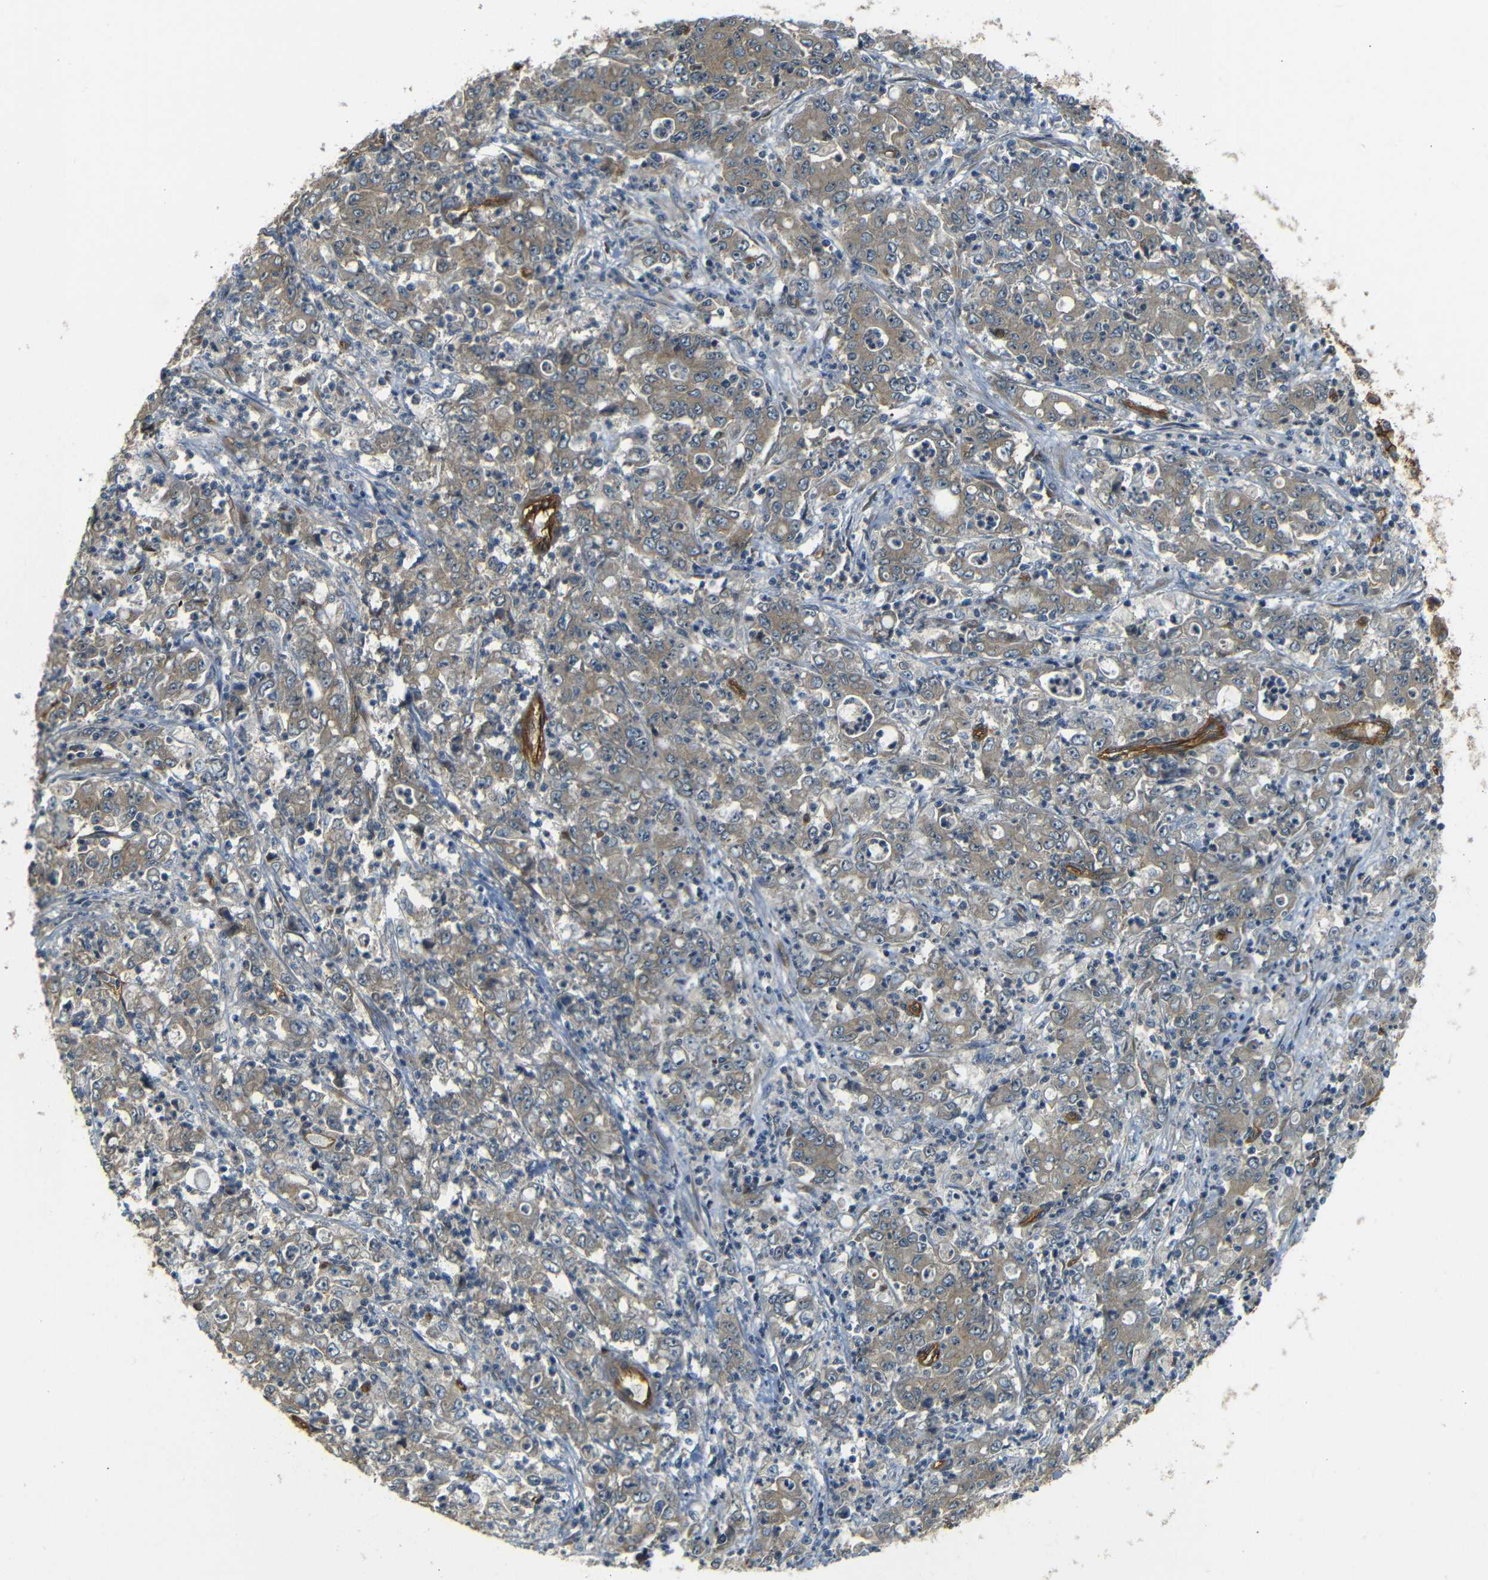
{"staining": {"intensity": "moderate", "quantity": ">75%", "location": "cytoplasmic/membranous"}, "tissue": "stomach cancer", "cell_type": "Tumor cells", "image_type": "cancer", "snomed": [{"axis": "morphology", "description": "Adenocarcinoma, NOS"}, {"axis": "topography", "description": "Stomach, lower"}], "caption": "The histopathology image displays immunohistochemical staining of stomach adenocarcinoma. There is moderate cytoplasmic/membranous staining is seen in approximately >75% of tumor cells.", "gene": "RELL1", "patient": {"sex": "female", "age": 71}}